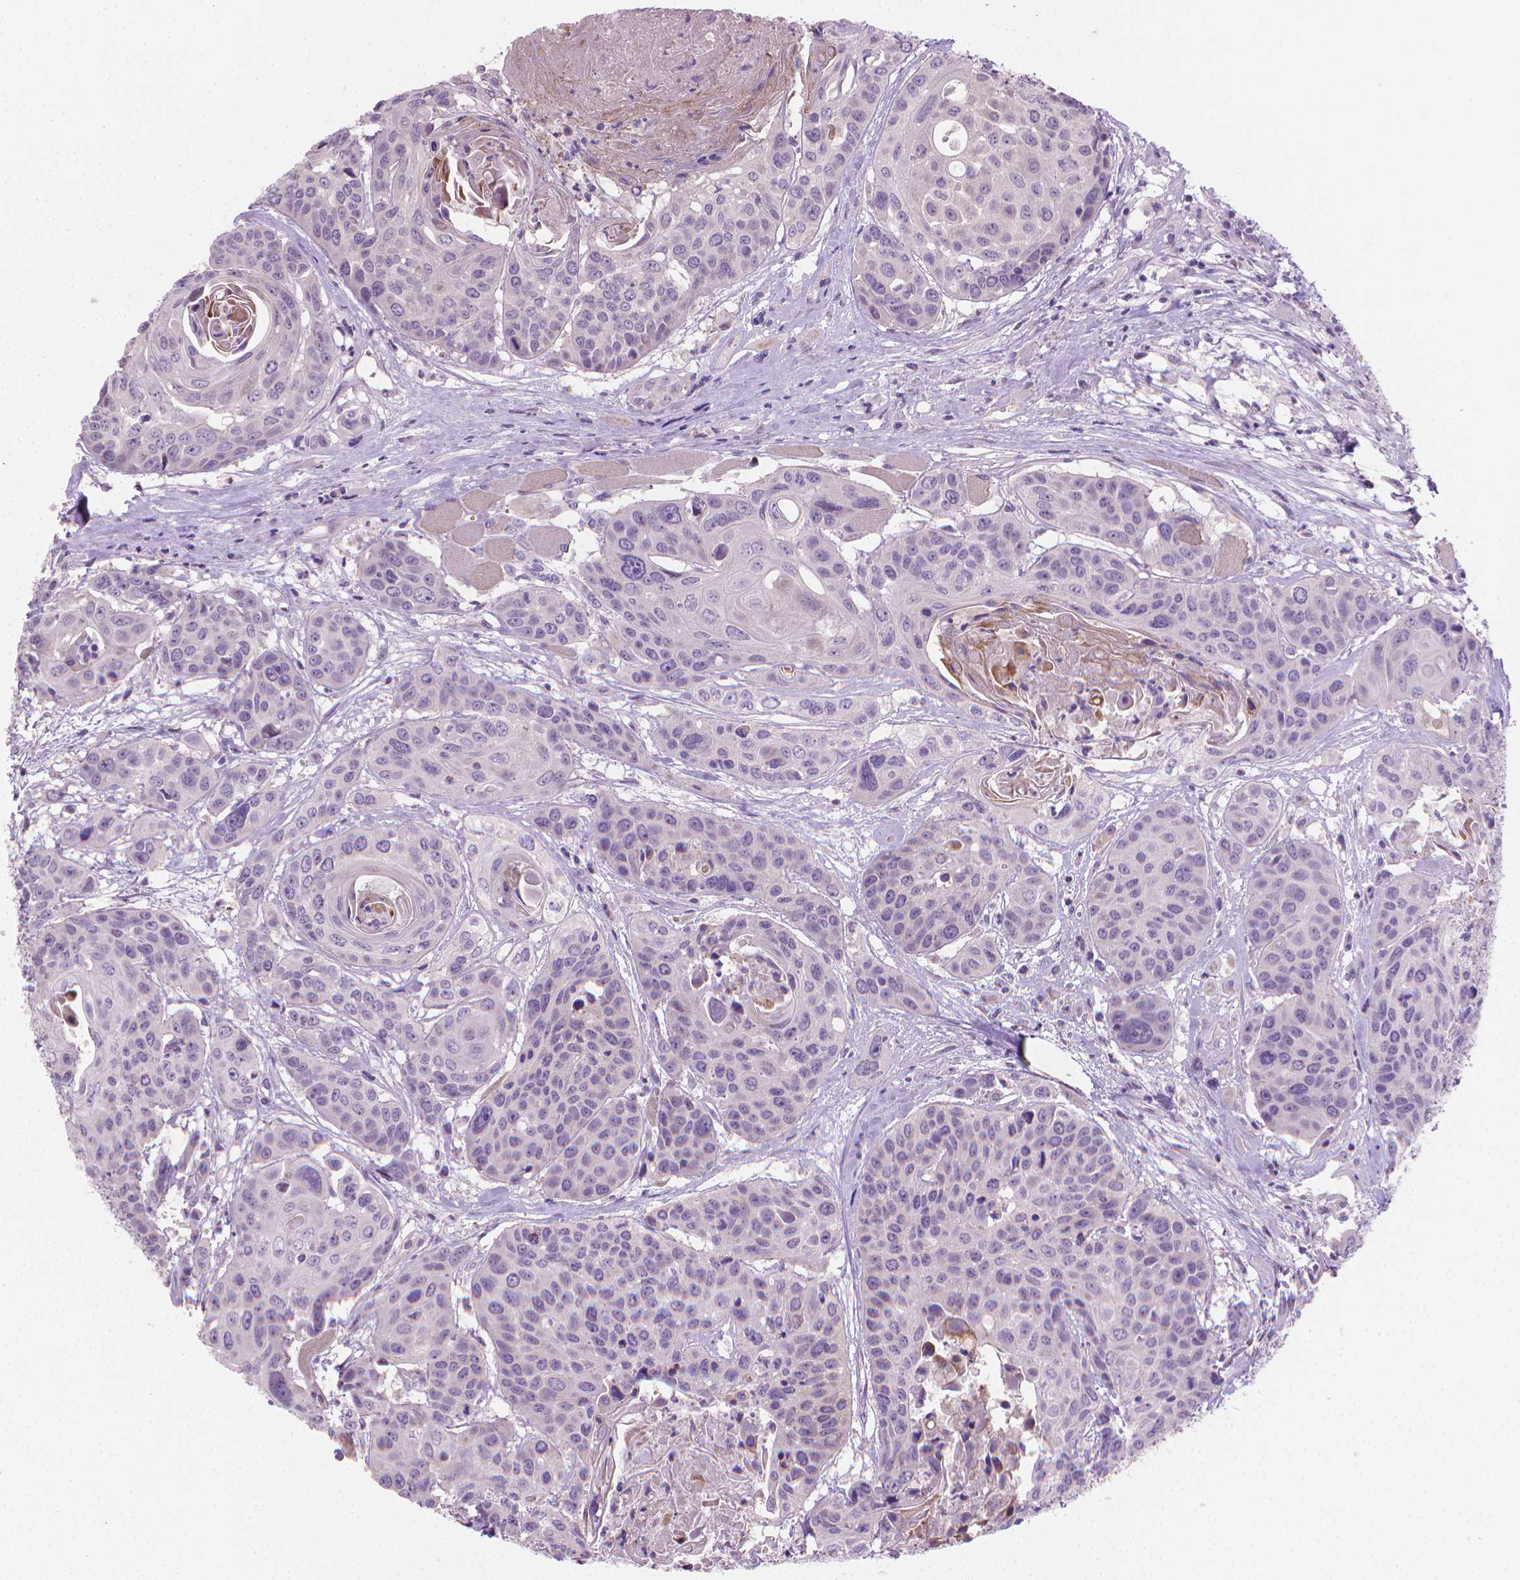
{"staining": {"intensity": "negative", "quantity": "none", "location": "none"}, "tissue": "head and neck cancer", "cell_type": "Tumor cells", "image_type": "cancer", "snomed": [{"axis": "morphology", "description": "Squamous cell carcinoma, NOS"}, {"axis": "topography", "description": "Oral tissue"}, {"axis": "topography", "description": "Head-Neck"}], "caption": "Head and neck squamous cell carcinoma stained for a protein using IHC reveals no expression tumor cells.", "gene": "CLXN", "patient": {"sex": "male", "age": 56}}